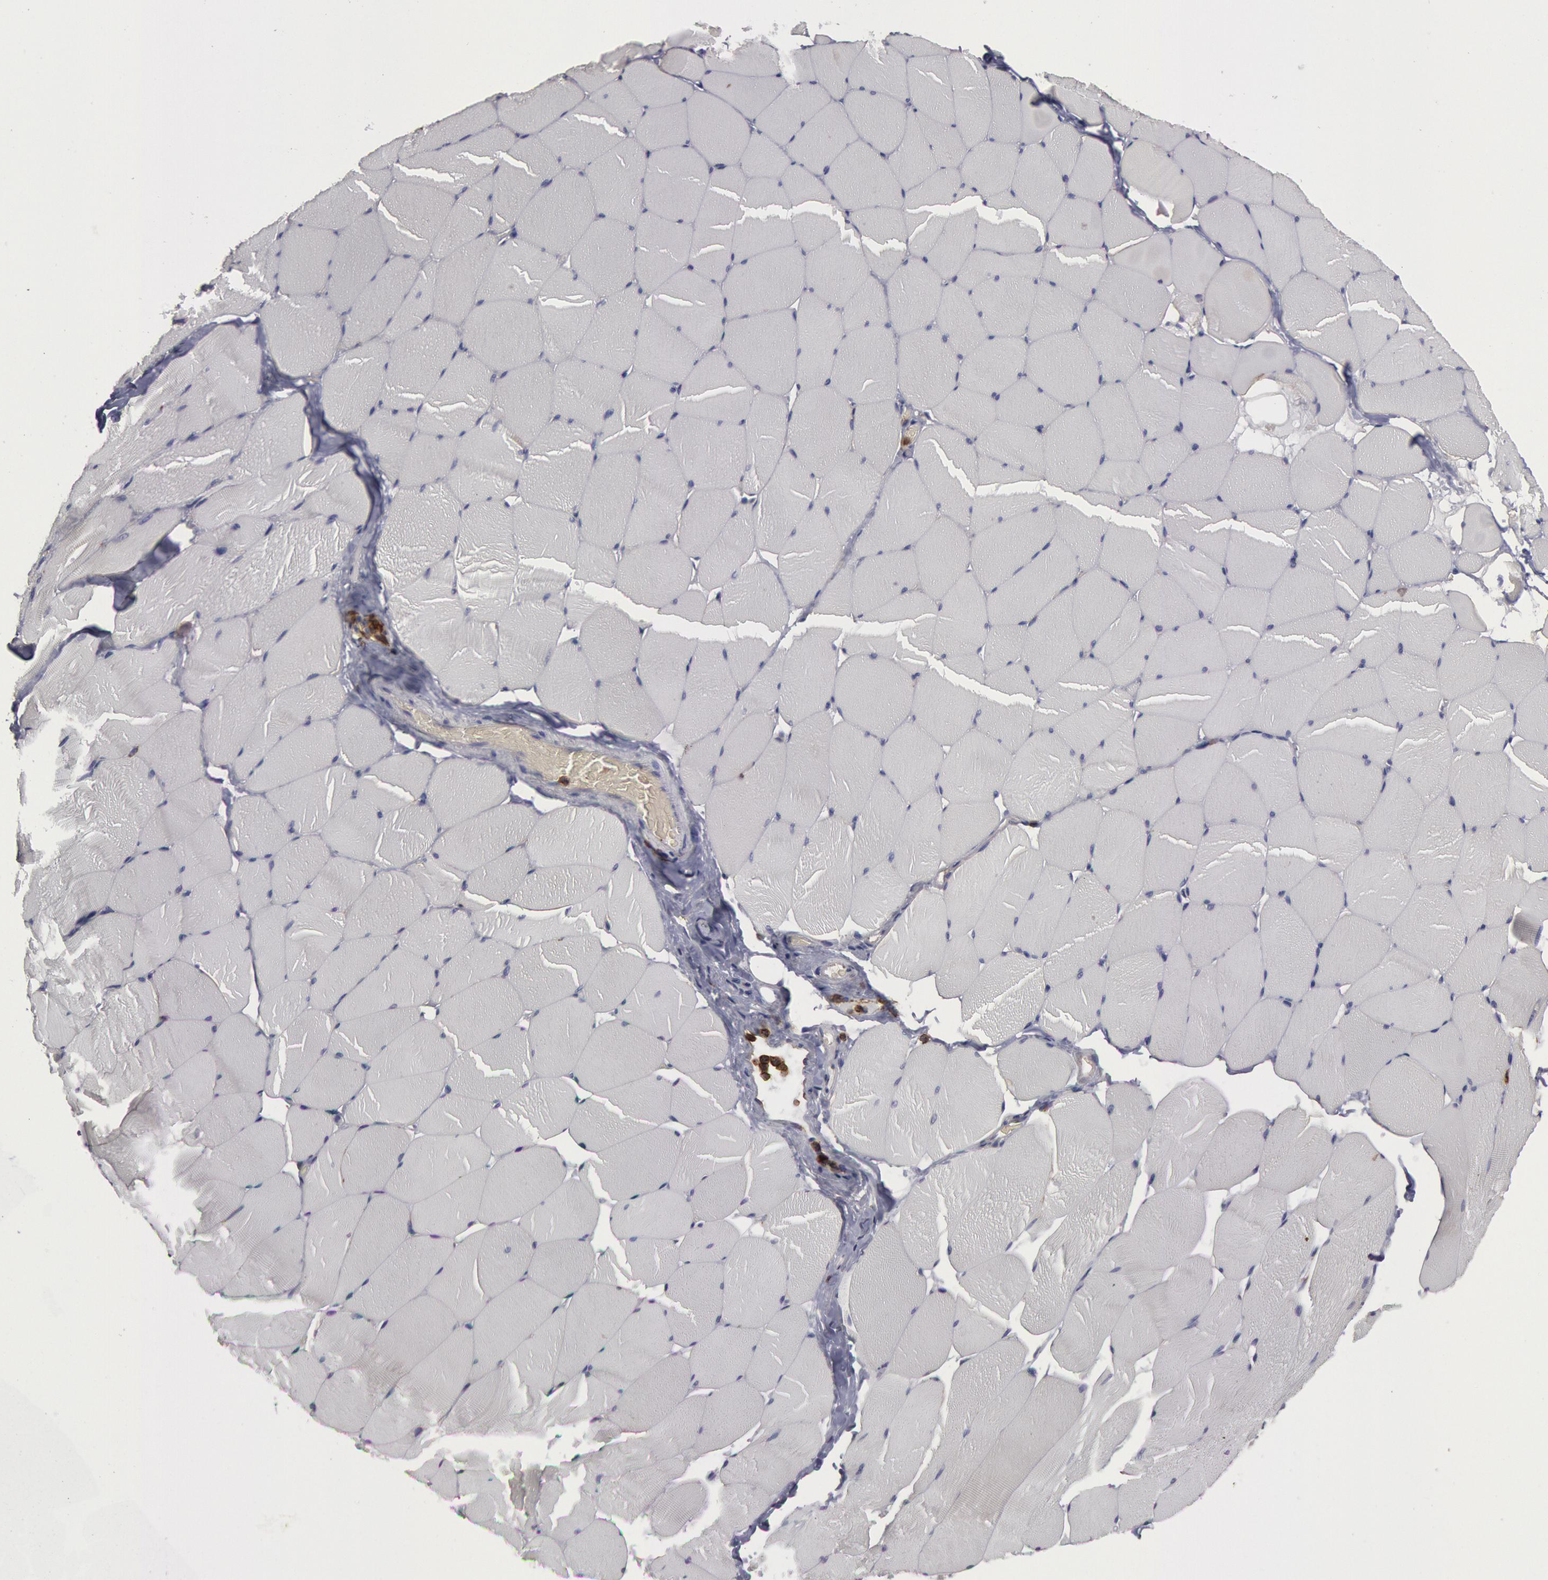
{"staining": {"intensity": "negative", "quantity": "none", "location": "none"}, "tissue": "skeletal muscle", "cell_type": "Myocytes", "image_type": "normal", "snomed": [{"axis": "morphology", "description": "Normal tissue, NOS"}, {"axis": "topography", "description": "Skeletal muscle"}, {"axis": "topography", "description": "Salivary gland"}], "caption": "Immunohistochemistry (IHC) histopathology image of normal skeletal muscle stained for a protein (brown), which reveals no staining in myocytes.", "gene": "FLOT1", "patient": {"sex": "male", "age": 62}}